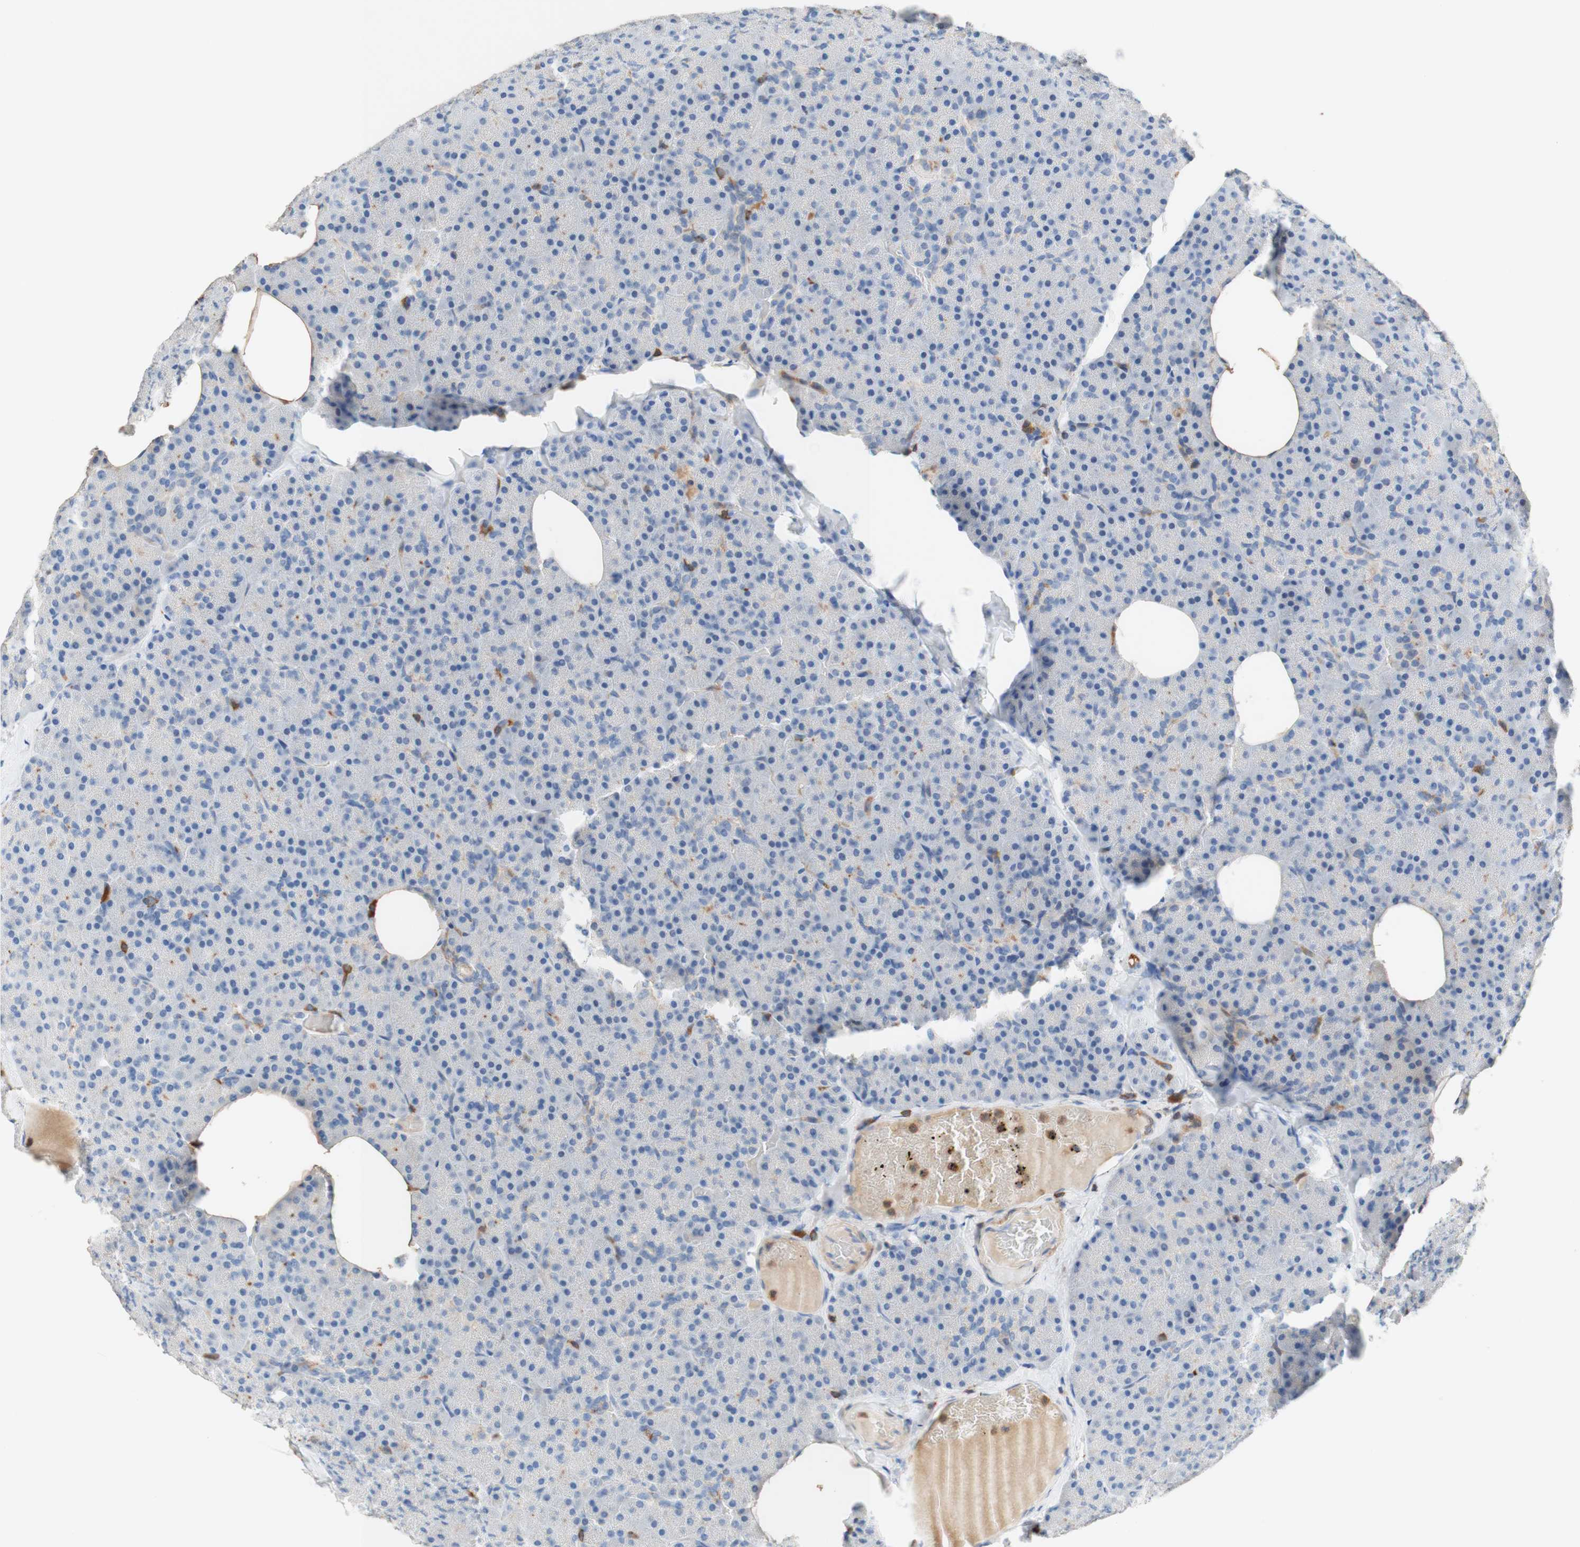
{"staining": {"intensity": "negative", "quantity": "none", "location": "none"}, "tissue": "pancreas", "cell_type": "Exocrine glandular cells", "image_type": "normal", "snomed": [{"axis": "morphology", "description": "Normal tissue, NOS"}, {"axis": "topography", "description": "Pancreas"}], "caption": "An IHC micrograph of benign pancreas is shown. There is no staining in exocrine glandular cells of pancreas.", "gene": "SPINK6", "patient": {"sex": "female", "age": 35}}